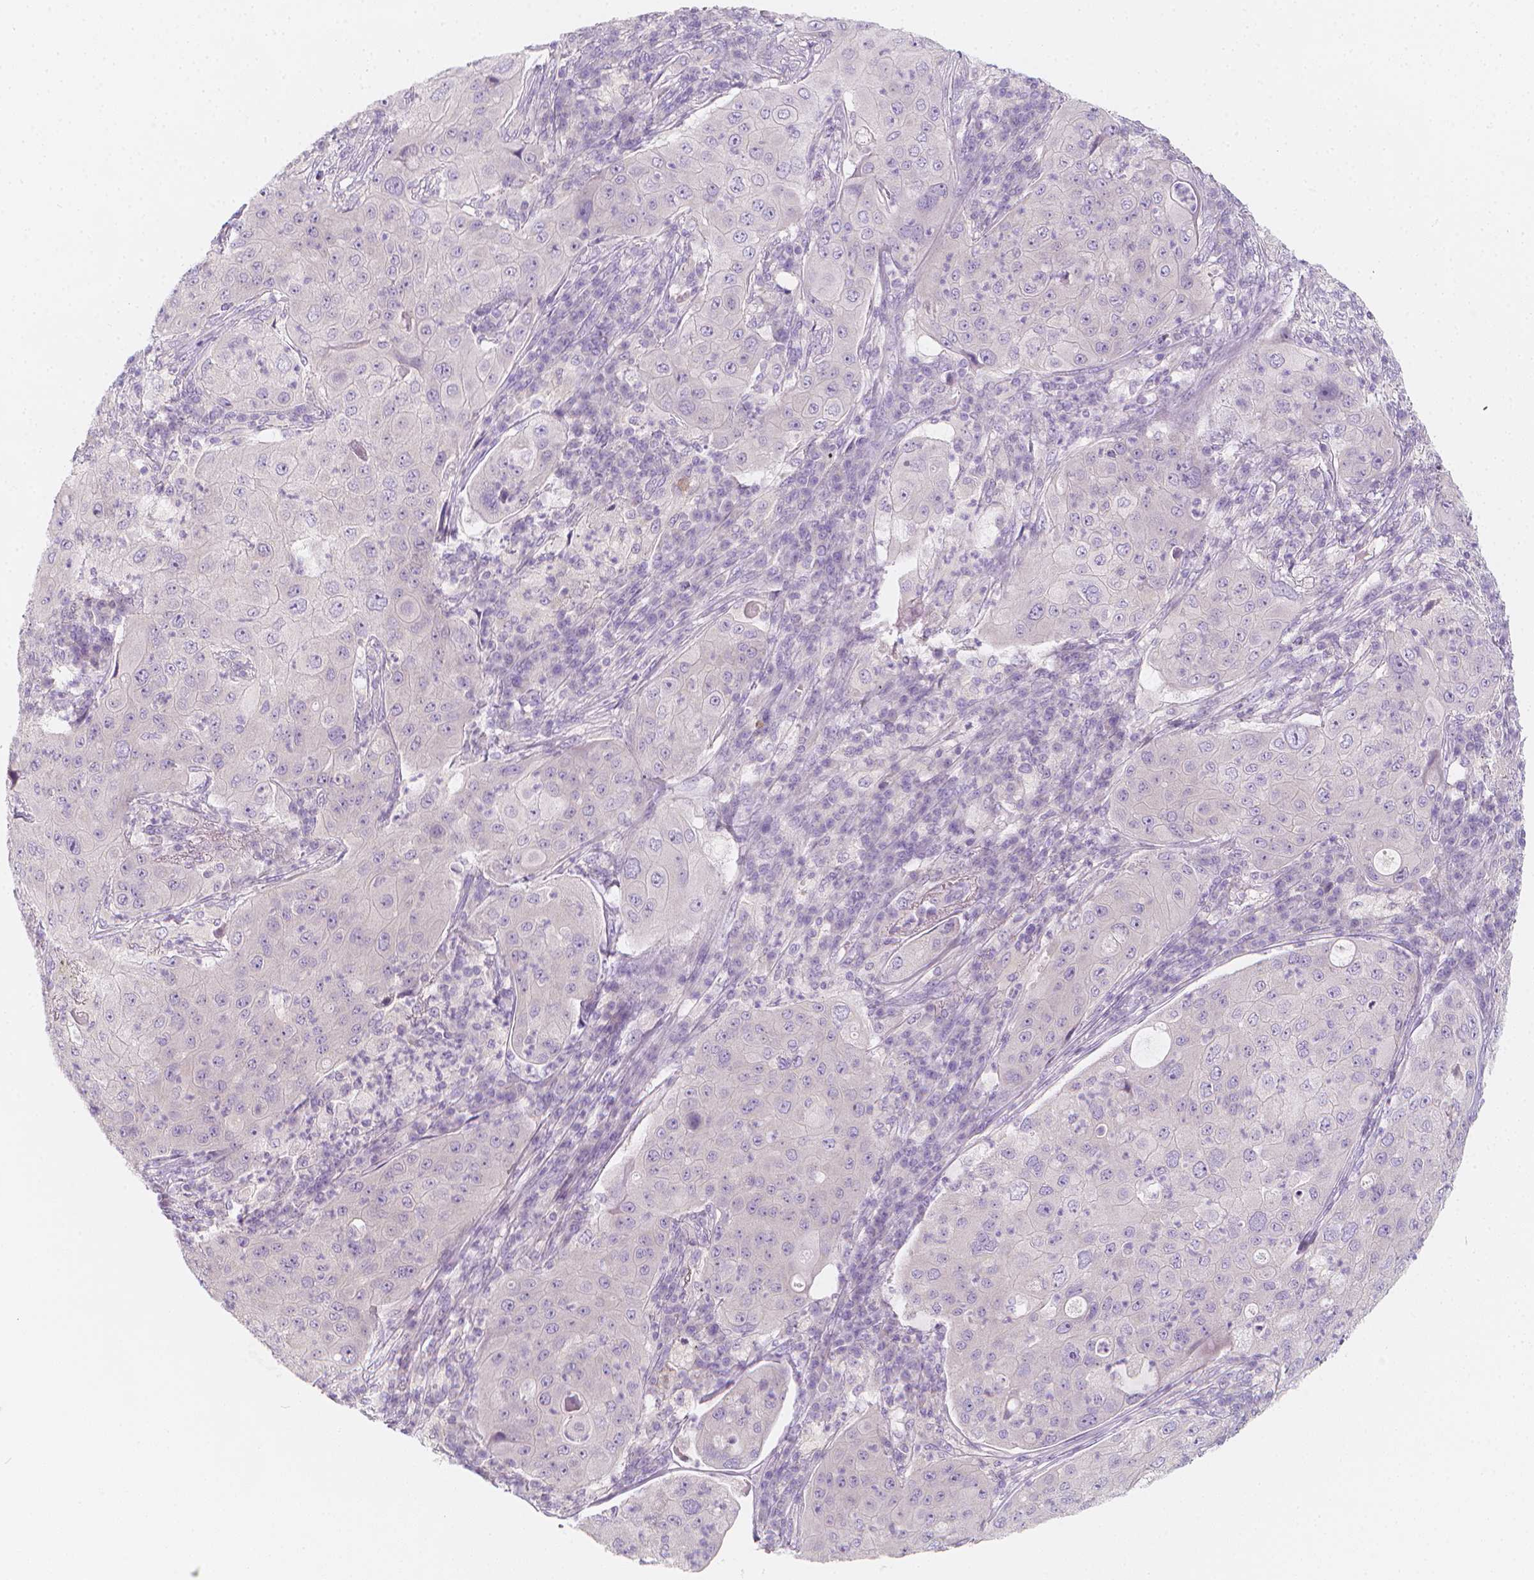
{"staining": {"intensity": "negative", "quantity": "none", "location": "none"}, "tissue": "lung cancer", "cell_type": "Tumor cells", "image_type": "cancer", "snomed": [{"axis": "morphology", "description": "Squamous cell carcinoma, NOS"}, {"axis": "topography", "description": "Lung"}], "caption": "This is an IHC image of human squamous cell carcinoma (lung). There is no staining in tumor cells.", "gene": "RBFOX1", "patient": {"sex": "female", "age": 59}}